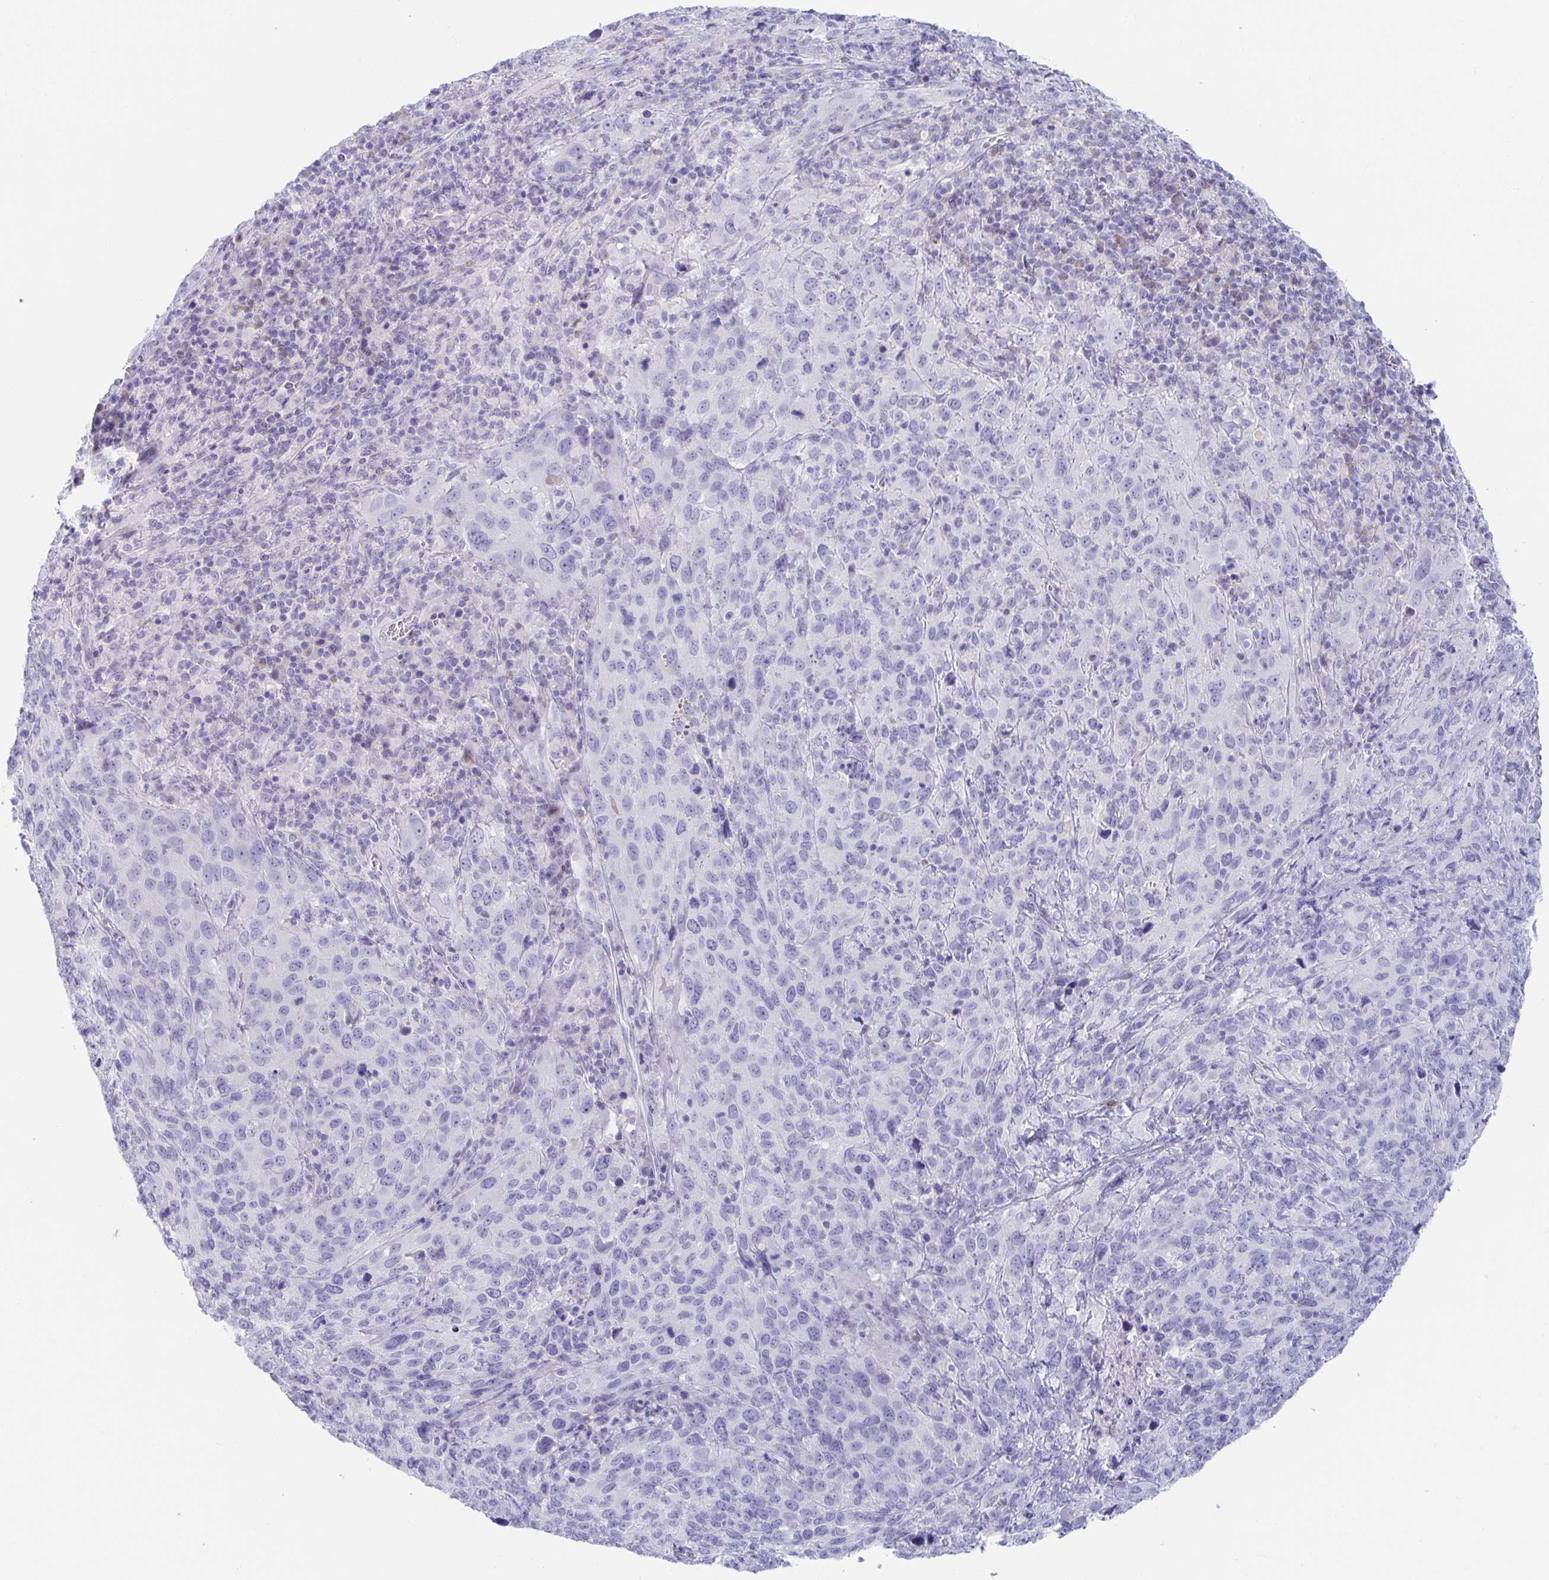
{"staining": {"intensity": "negative", "quantity": "none", "location": "none"}, "tissue": "cervical cancer", "cell_type": "Tumor cells", "image_type": "cancer", "snomed": [{"axis": "morphology", "description": "Squamous cell carcinoma, NOS"}, {"axis": "topography", "description": "Cervix"}], "caption": "A photomicrograph of human cervical squamous cell carcinoma is negative for staining in tumor cells.", "gene": "PLA2G1B", "patient": {"sex": "female", "age": 51}}